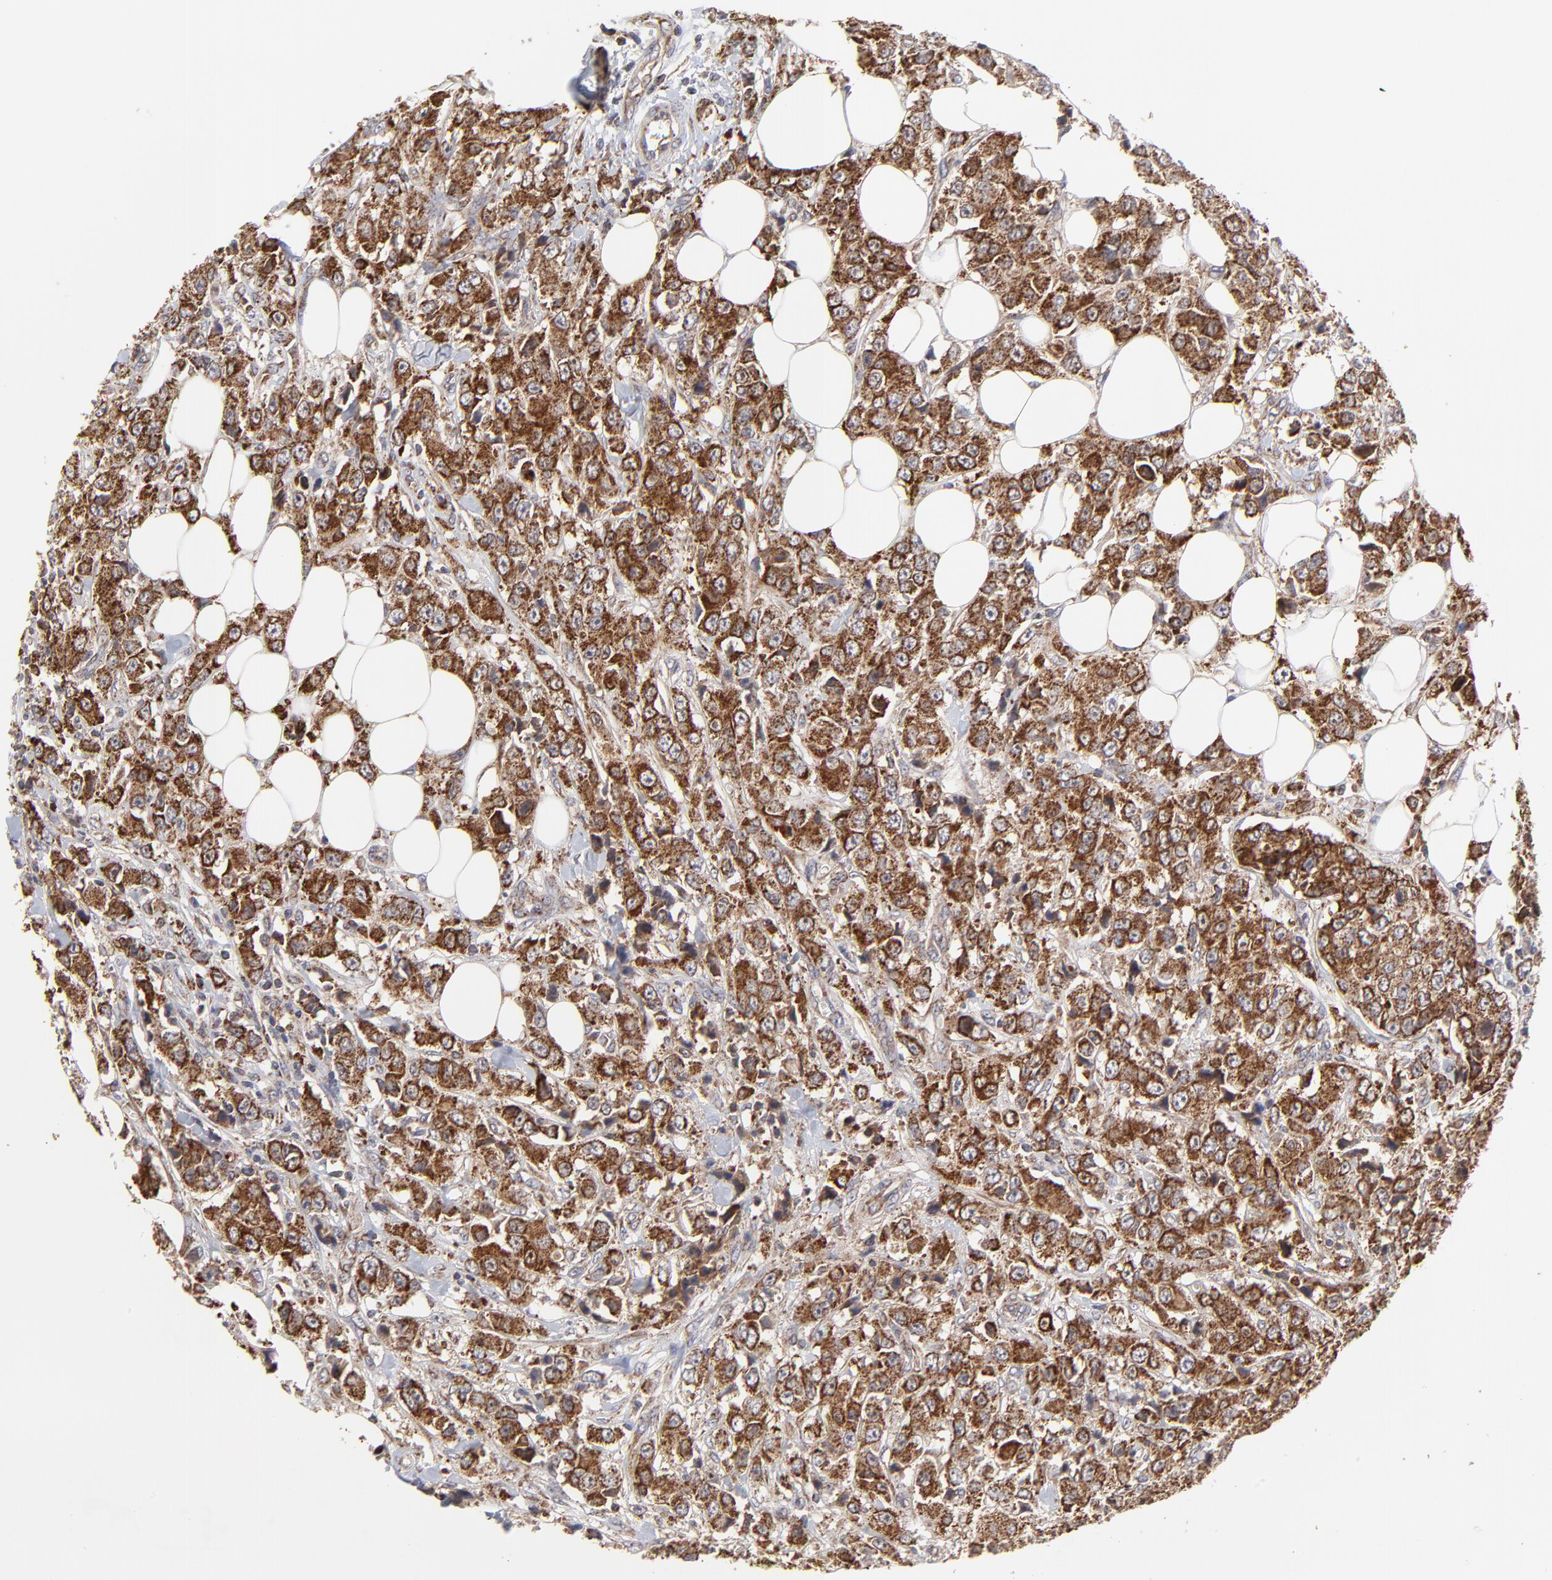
{"staining": {"intensity": "strong", "quantity": ">75%", "location": "cytoplasmic/membranous"}, "tissue": "breast cancer", "cell_type": "Tumor cells", "image_type": "cancer", "snomed": [{"axis": "morphology", "description": "Duct carcinoma"}, {"axis": "topography", "description": "Breast"}], "caption": "Protein staining of breast cancer tissue reveals strong cytoplasmic/membranous staining in about >75% of tumor cells. The protein is shown in brown color, while the nuclei are stained blue.", "gene": "ZNF550", "patient": {"sex": "female", "age": 58}}